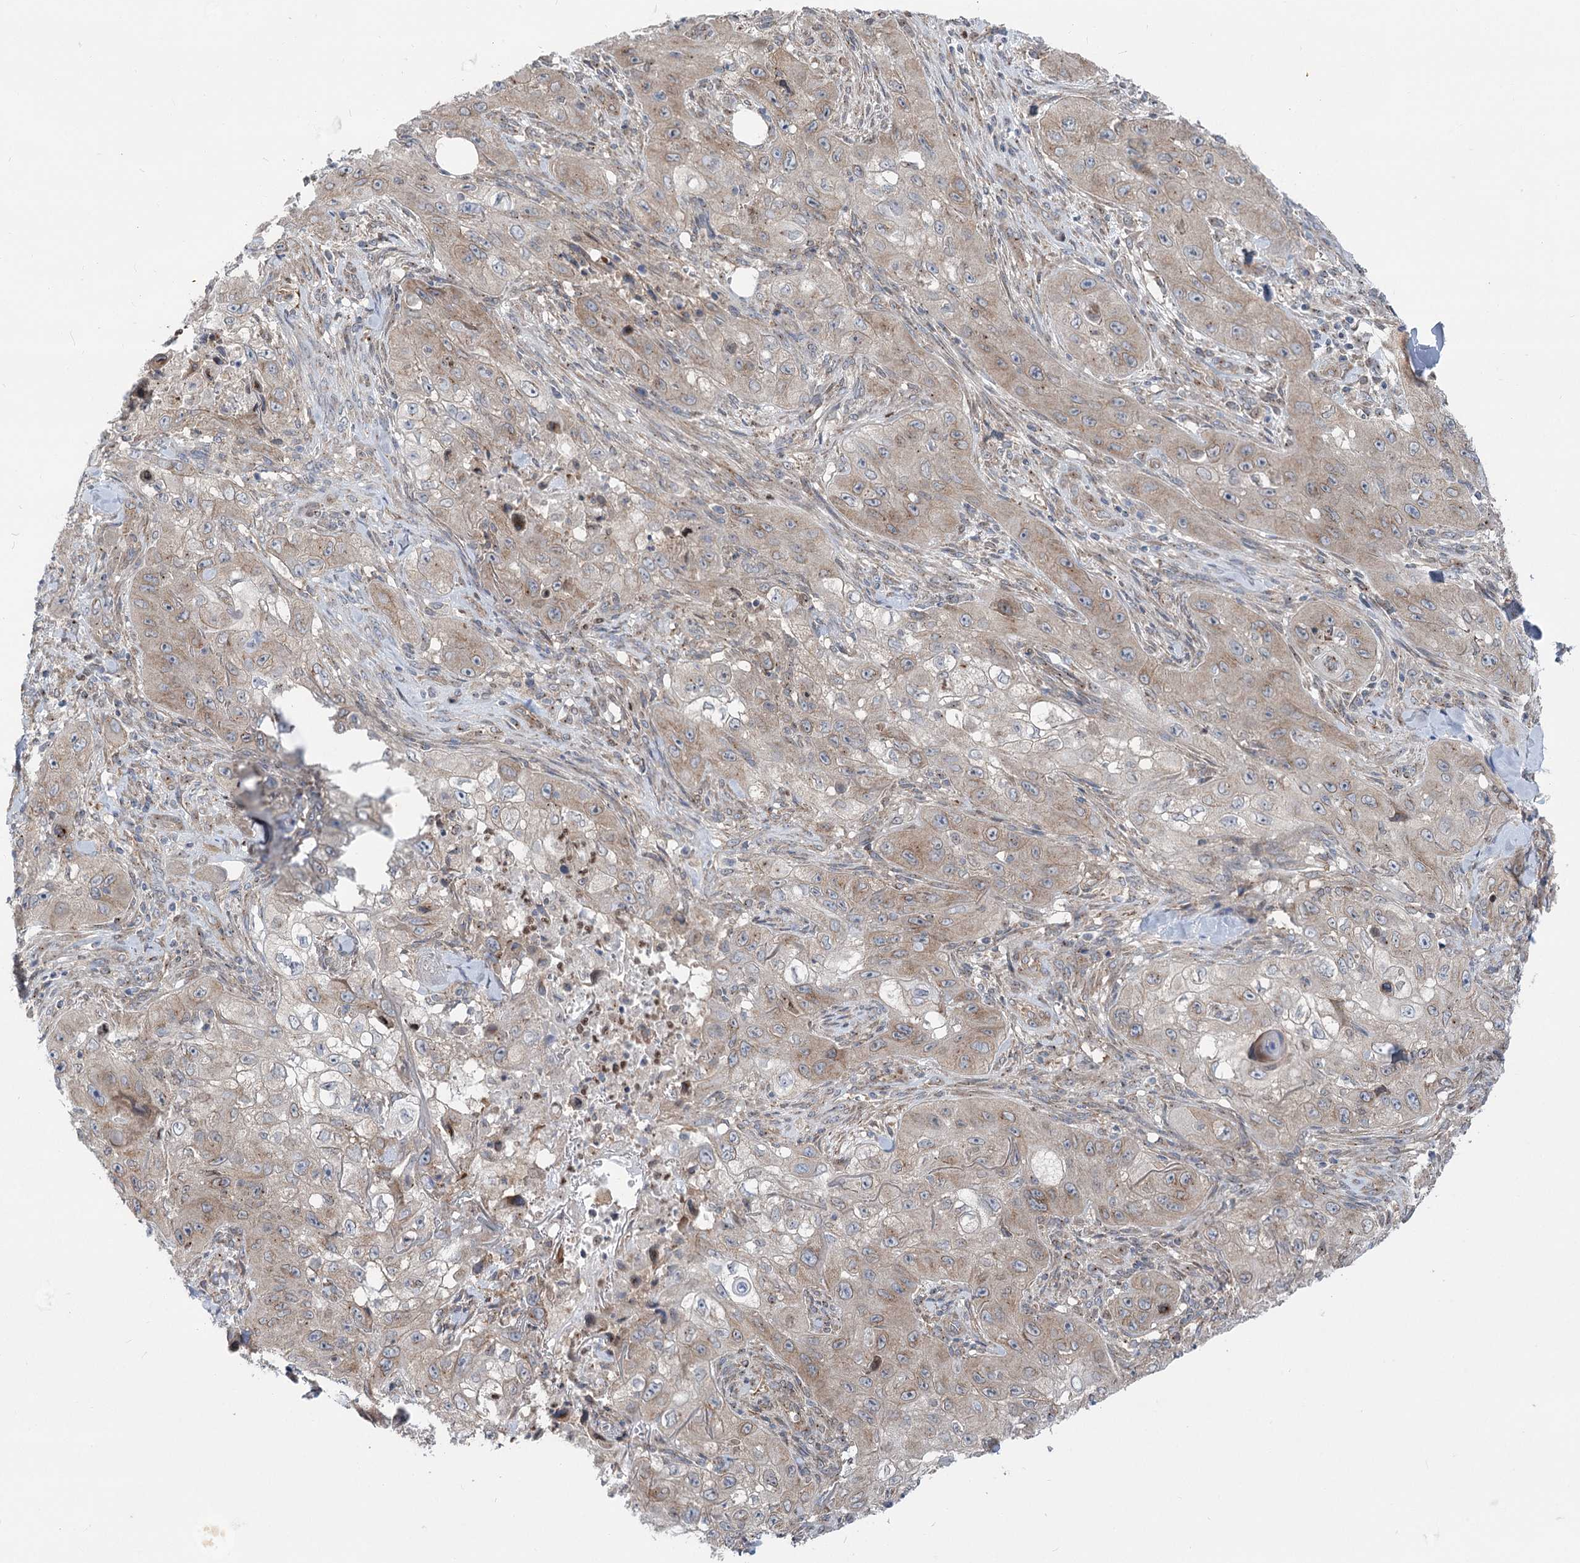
{"staining": {"intensity": "weak", "quantity": ">75%", "location": "cytoplasmic/membranous"}, "tissue": "skin cancer", "cell_type": "Tumor cells", "image_type": "cancer", "snomed": [{"axis": "morphology", "description": "Squamous cell carcinoma, NOS"}, {"axis": "topography", "description": "Skin"}, {"axis": "topography", "description": "Subcutis"}], "caption": "Brown immunohistochemical staining in skin cancer exhibits weak cytoplasmic/membranous positivity in approximately >75% of tumor cells.", "gene": "SCN11A", "patient": {"sex": "male", "age": 73}}